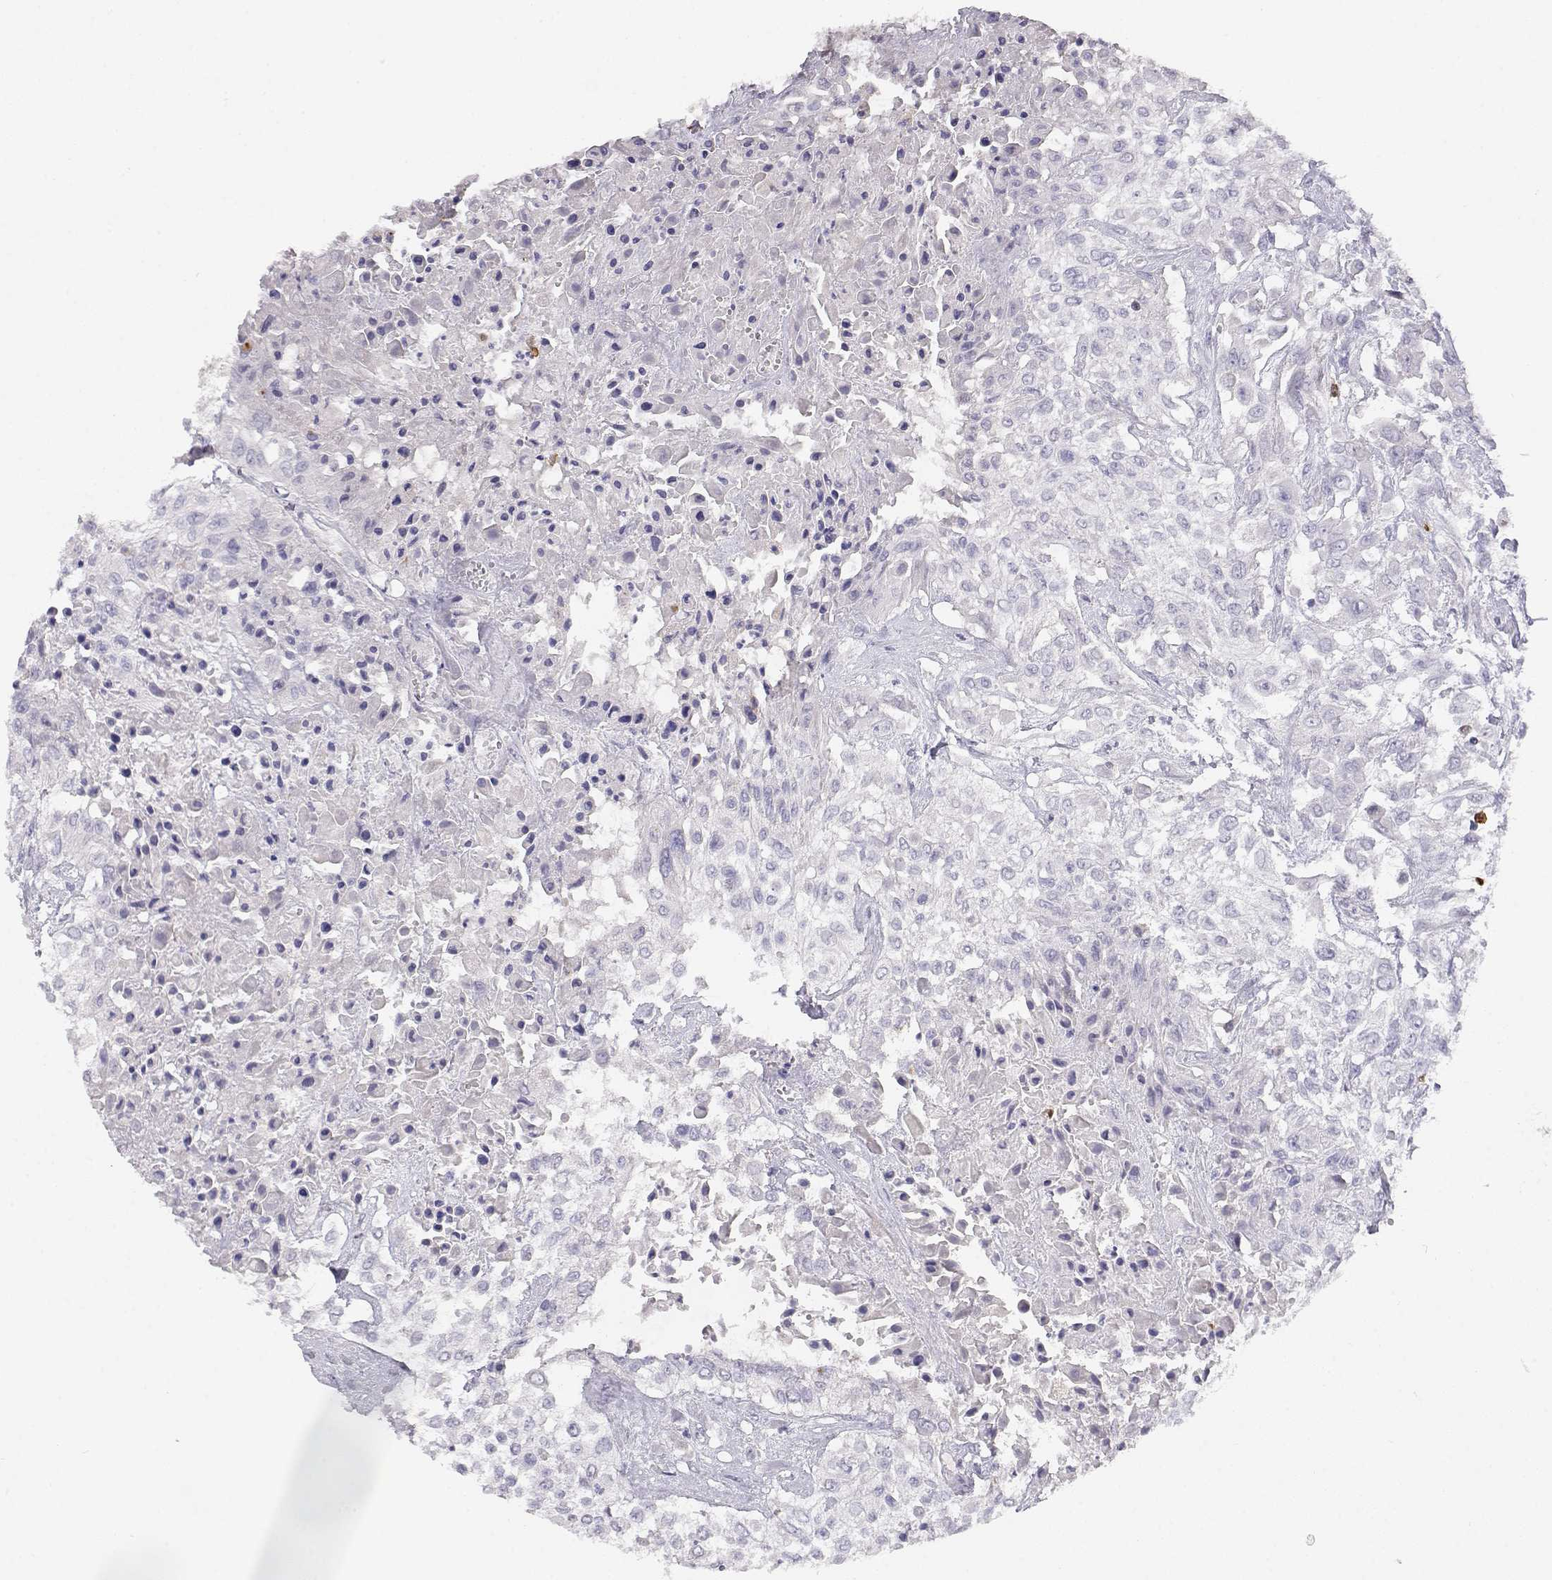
{"staining": {"intensity": "negative", "quantity": "none", "location": "none"}, "tissue": "urothelial cancer", "cell_type": "Tumor cells", "image_type": "cancer", "snomed": [{"axis": "morphology", "description": "Urothelial carcinoma, High grade"}, {"axis": "topography", "description": "Urinary bladder"}], "caption": "Immunohistochemical staining of human urothelial cancer displays no significant expression in tumor cells.", "gene": "CDHR1", "patient": {"sex": "male", "age": 57}}